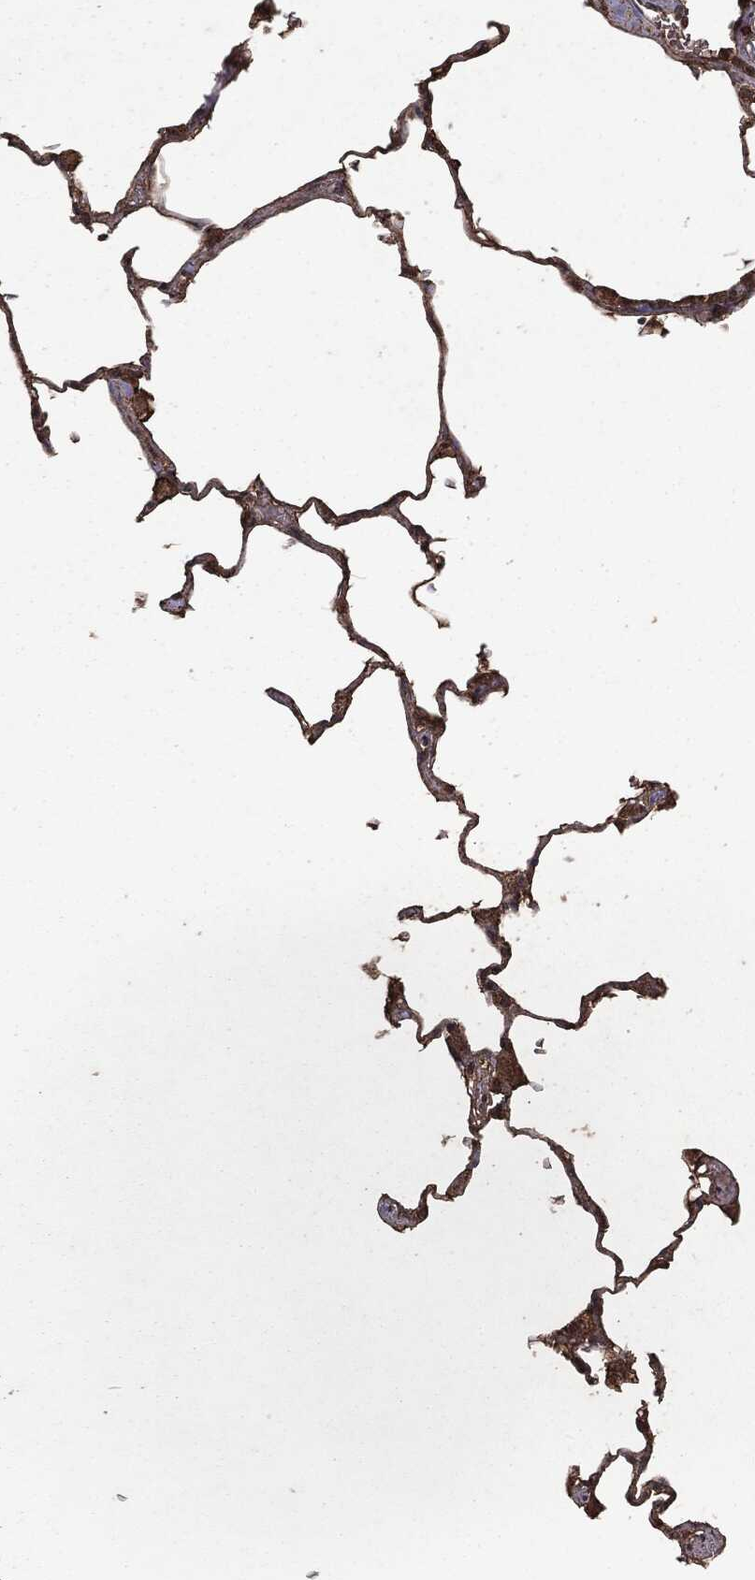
{"staining": {"intensity": "moderate", "quantity": ">75%", "location": "cytoplasmic/membranous,nuclear"}, "tissue": "lung", "cell_type": "Alveolar cells", "image_type": "normal", "snomed": [{"axis": "morphology", "description": "Normal tissue, NOS"}, {"axis": "morphology", "description": "Adenocarcinoma, metastatic, NOS"}, {"axis": "topography", "description": "Lung"}], "caption": "The histopathology image shows immunohistochemical staining of benign lung. There is moderate cytoplasmic/membranous,nuclear expression is seen in approximately >75% of alveolar cells.", "gene": "NME1", "patient": {"sex": "male", "age": 45}}